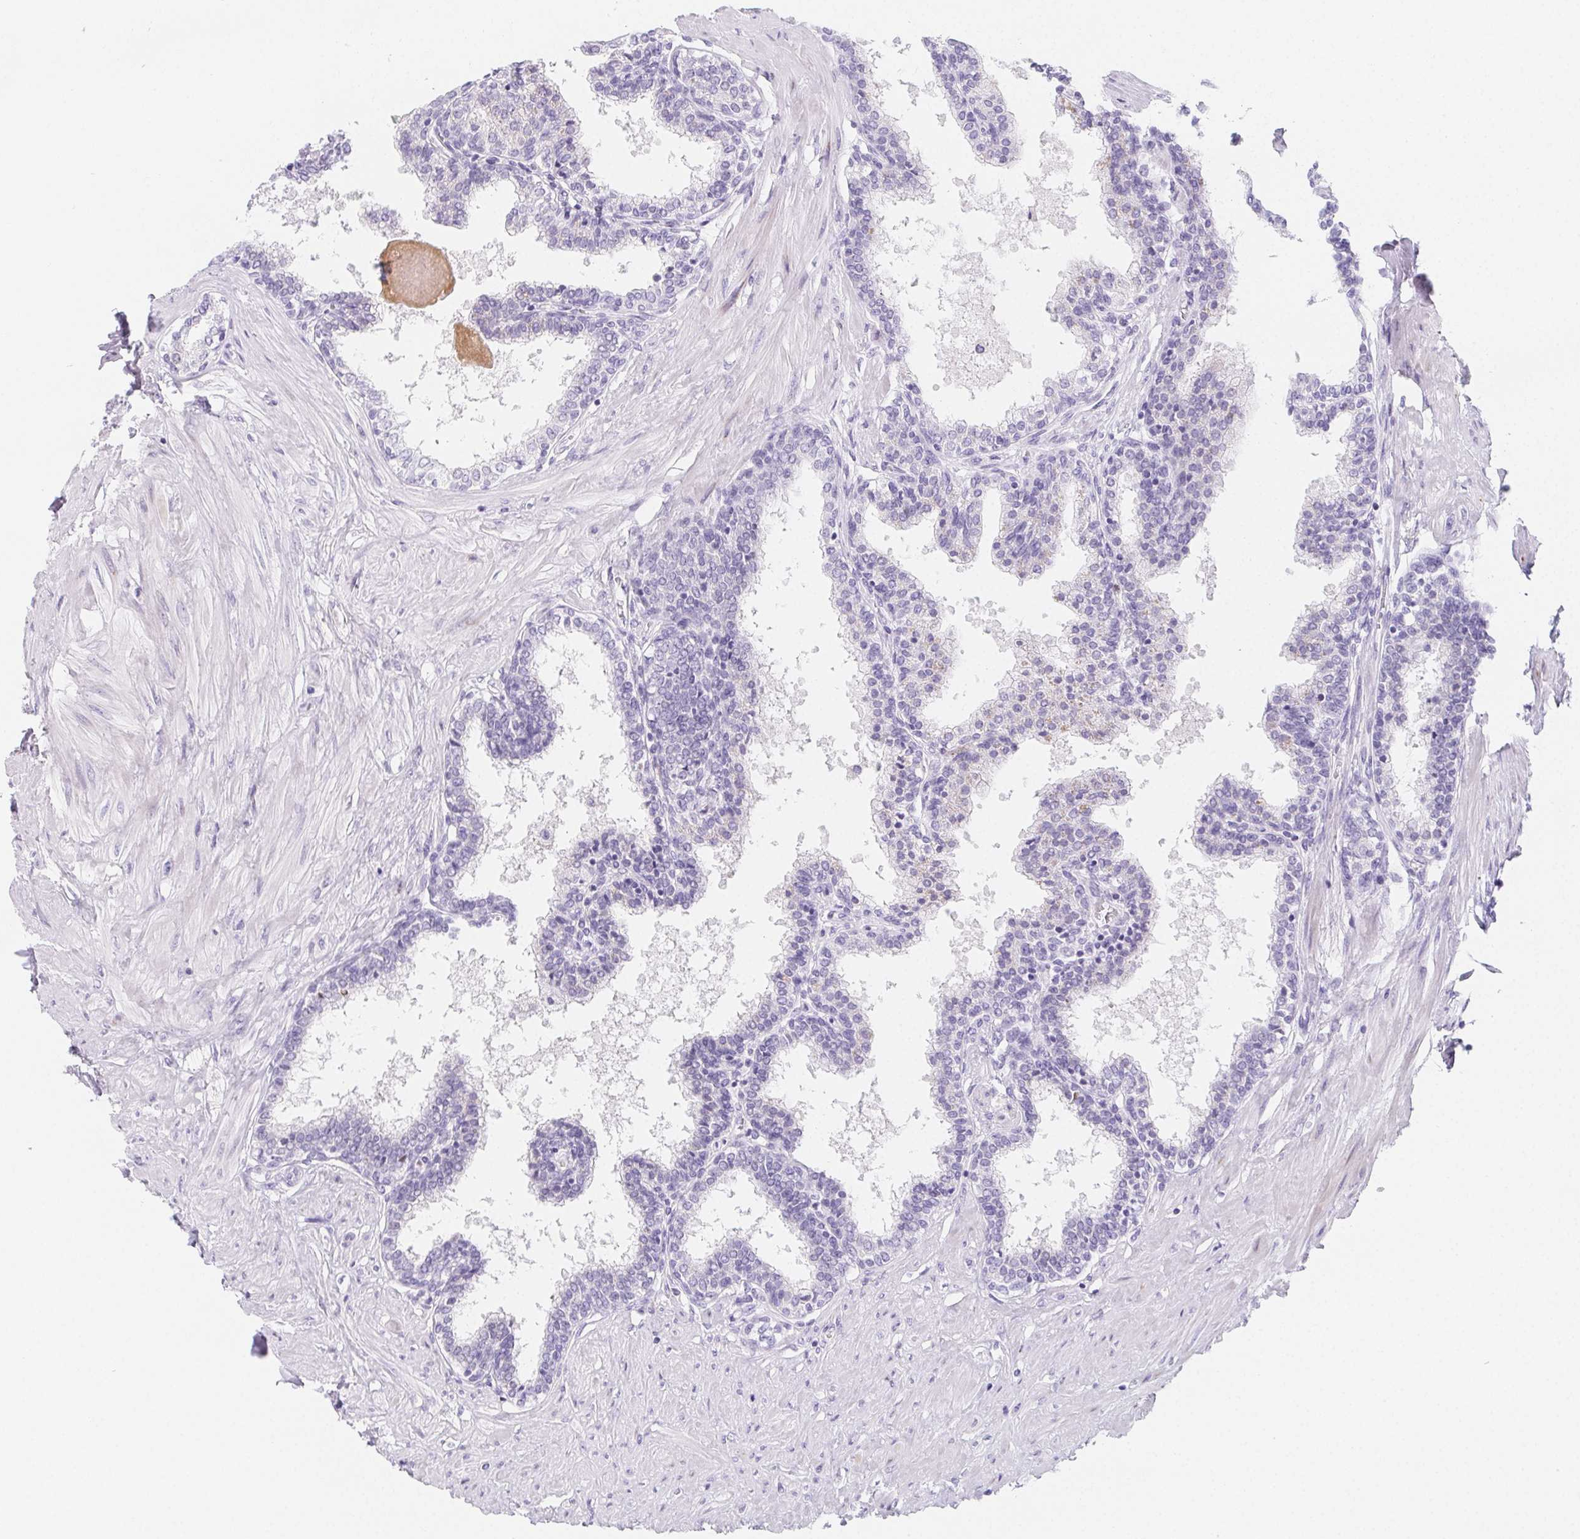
{"staining": {"intensity": "negative", "quantity": "none", "location": "none"}, "tissue": "prostate", "cell_type": "Glandular cells", "image_type": "normal", "snomed": [{"axis": "morphology", "description": "Normal tissue, NOS"}, {"axis": "topography", "description": "Prostate"}], "caption": "Prostate stained for a protein using IHC demonstrates no expression glandular cells.", "gene": "ITIH2", "patient": {"sex": "male", "age": 55}}